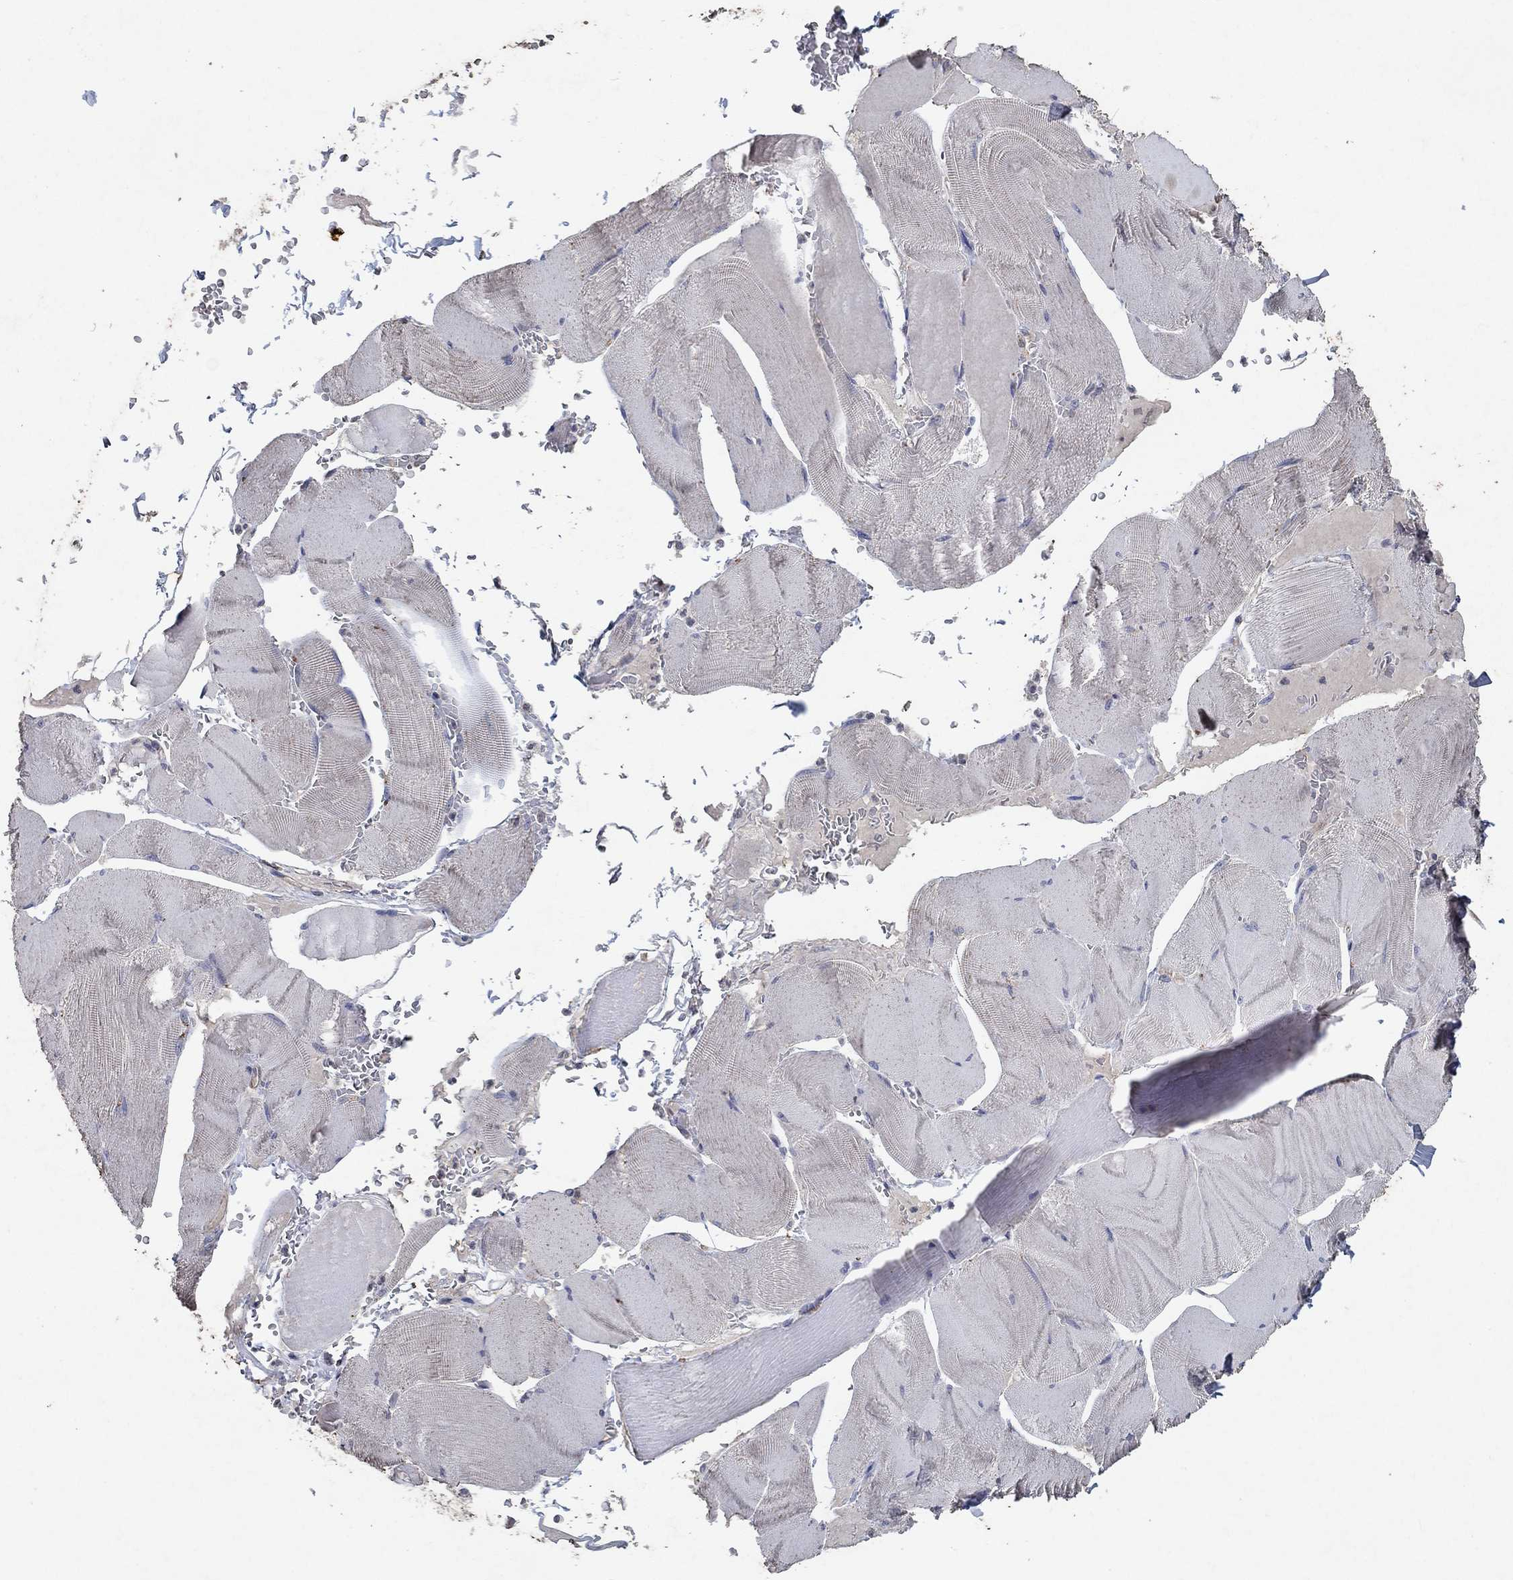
{"staining": {"intensity": "negative", "quantity": "none", "location": "none"}, "tissue": "skeletal muscle", "cell_type": "Myocytes", "image_type": "normal", "snomed": [{"axis": "morphology", "description": "Normal tissue, NOS"}, {"axis": "topography", "description": "Skeletal muscle"}], "caption": "High magnification brightfield microscopy of benign skeletal muscle stained with DAB (3,3'-diaminobenzidine) (brown) and counterstained with hematoxylin (blue): myocytes show no significant expression. (DAB immunohistochemistry (IHC) visualized using brightfield microscopy, high magnification).", "gene": "FRG1", "patient": {"sex": "male", "age": 56}}